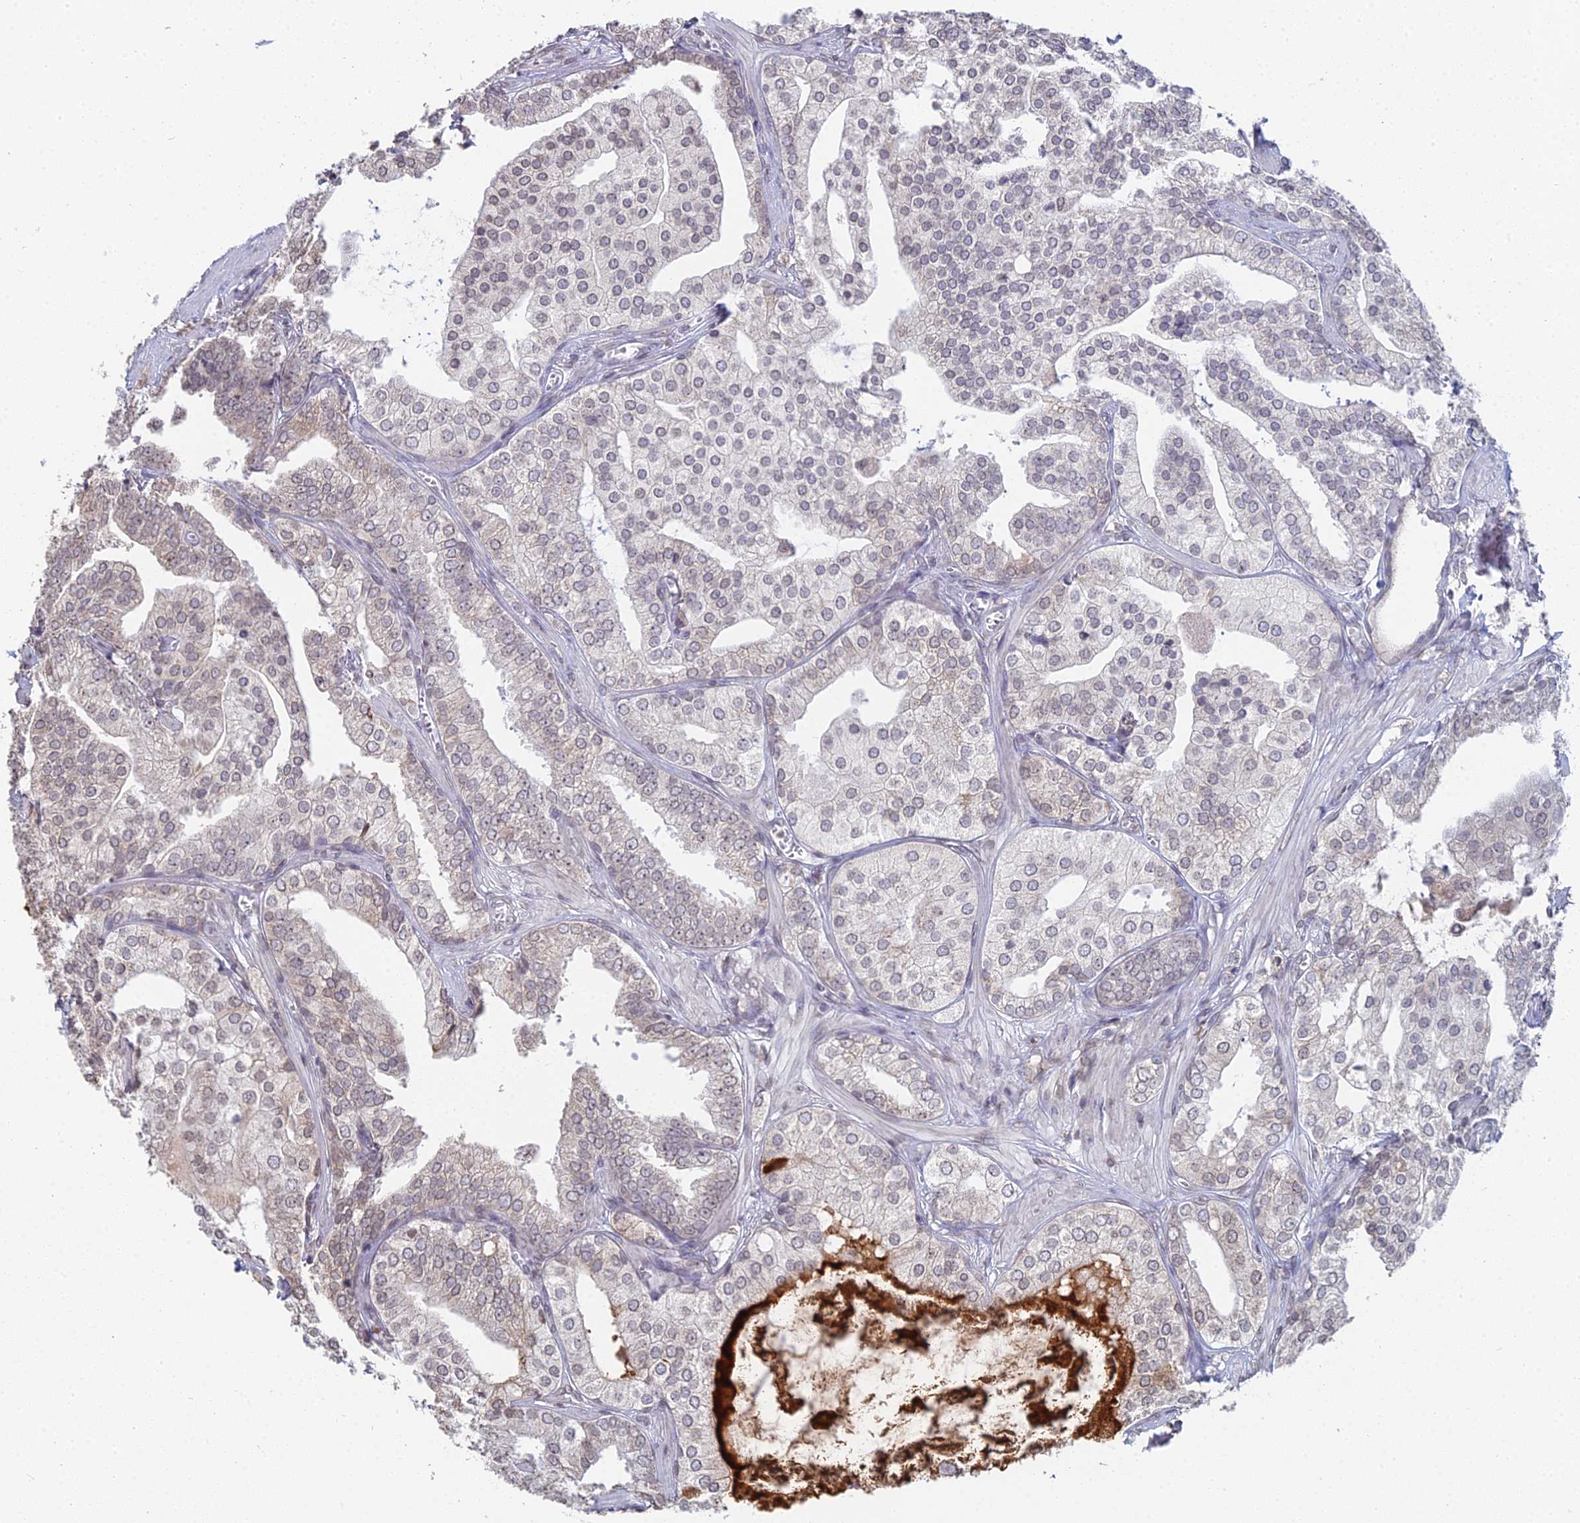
{"staining": {"intensity": "negative", "quantity": "none", "location": "none"}, "tissue": "prostate cancer", "cell_type": "Tumor cells", "image_type": "cancer", "snomed": [{"axis": "morphology", "description": "Adenocarcinoma, High grade"}, {"axis": "topography", "description": "Prostate"}], "caption": "Immunohistochemistry (IHC) image of neoplastic tissue: prostate cancer (high-grade adenocarcinoma) stained with DAB (3,3'-diaminobenzidine) exhibits no significant protein staining in tumor cells.", "gene": "PRR22", "patient": {"sex": "male", "age": 50}}